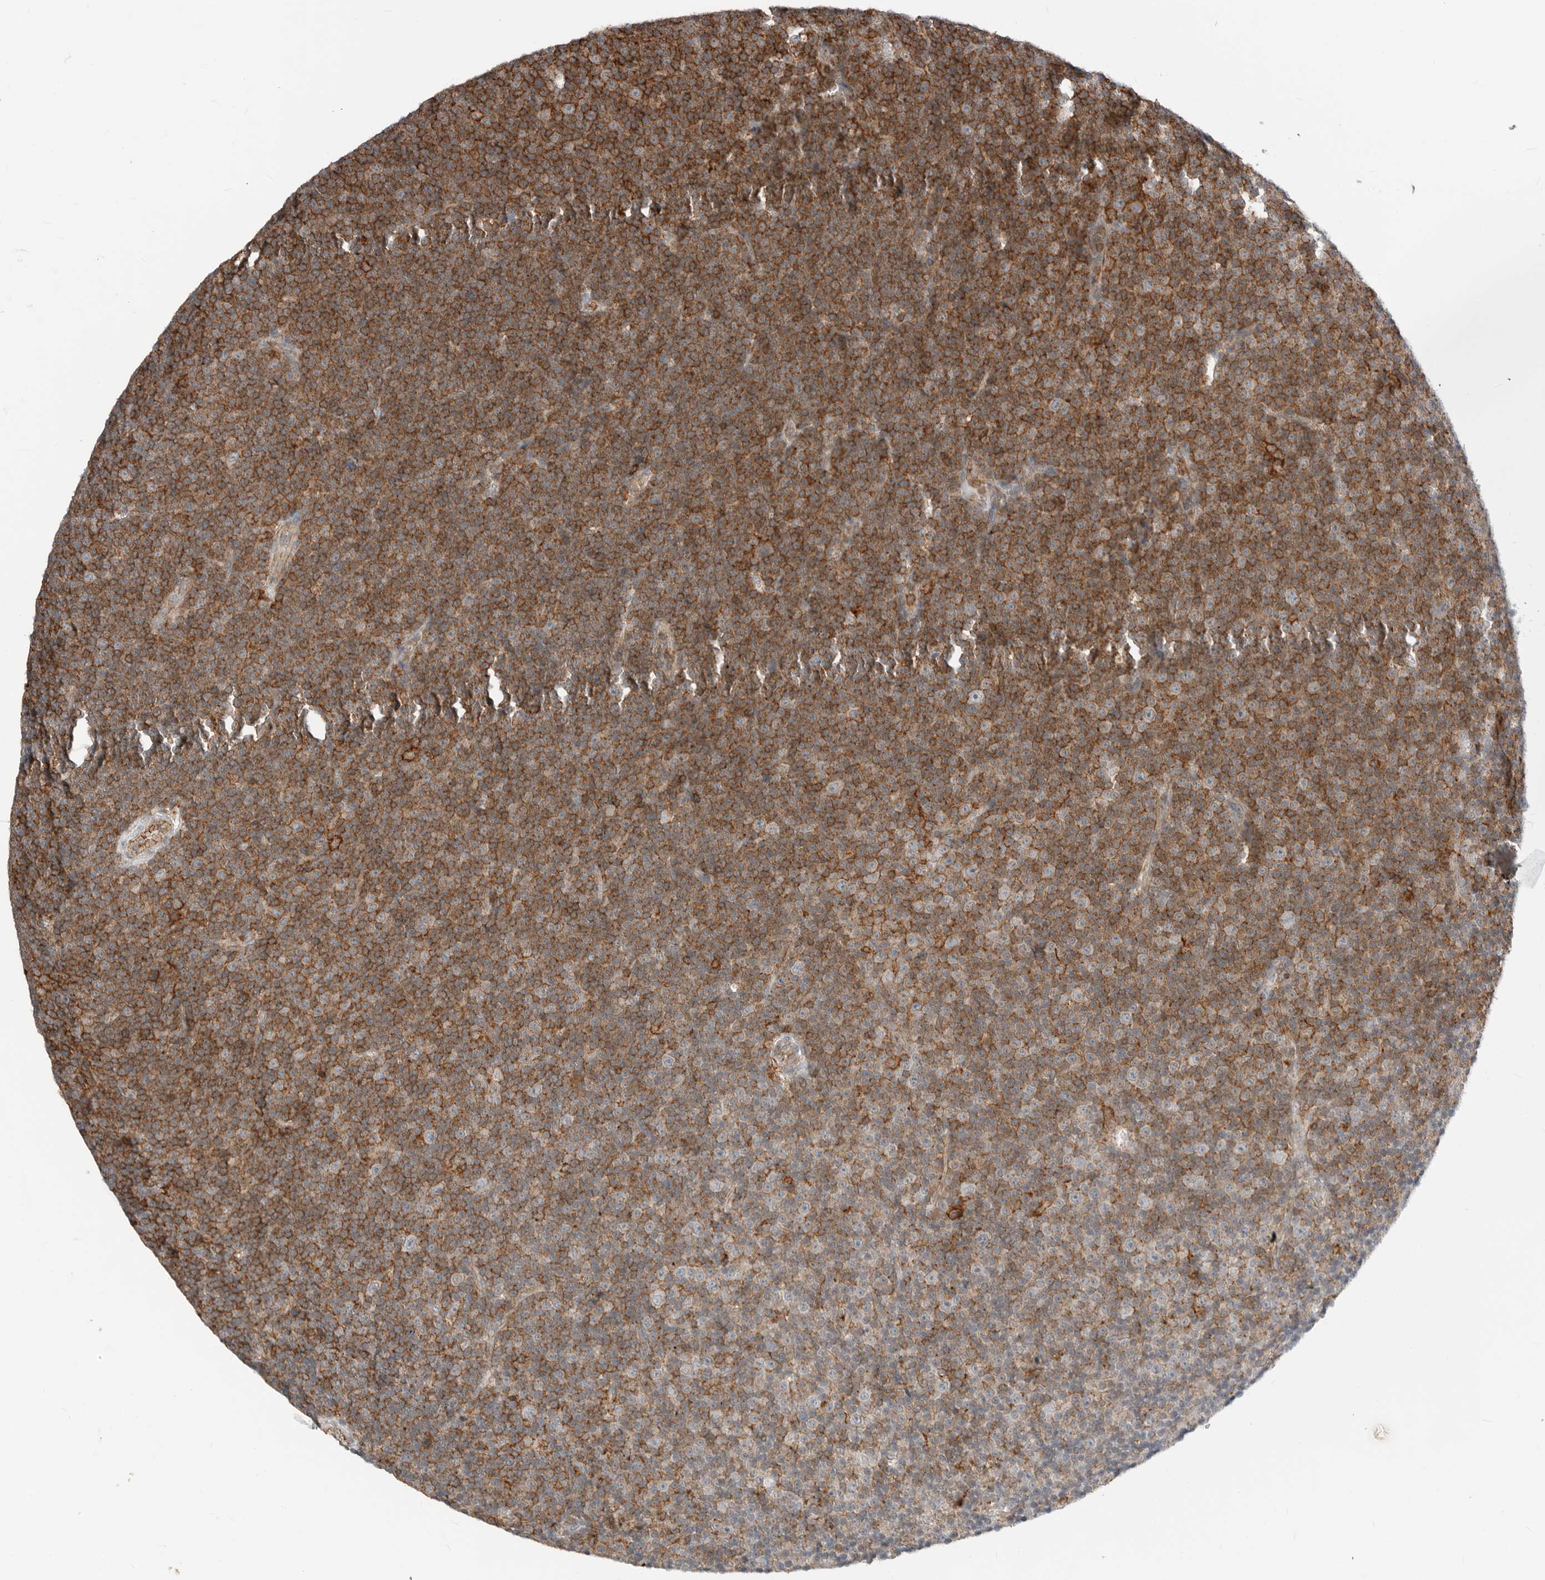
{"staining": {"intensity": "moderate", "quantity": "25%-75%", "location": "cytoplasmic/membranous"}, "tissue": "lymphoma", "cell_type": "Tumor cells", "image_type": "cancer", "snomed": [{"axis": "morphology", "description": "Malignant lymphoma, non-Hodgkin's type, Low grade"}, {"axis": "topography", "description": "Lymph node"}], "caption": "Protein analysis of lymphoma tissue demonstrates moderate cytoplasmic/membranous positivity in approximately 25%-75% of tumor cells. Immunohistochemistry (ihc) stains the protein in brown and the nuclei are stained blue.", "gene": "LEFTY2", "patient": {"sex": "female", "age": 67}}